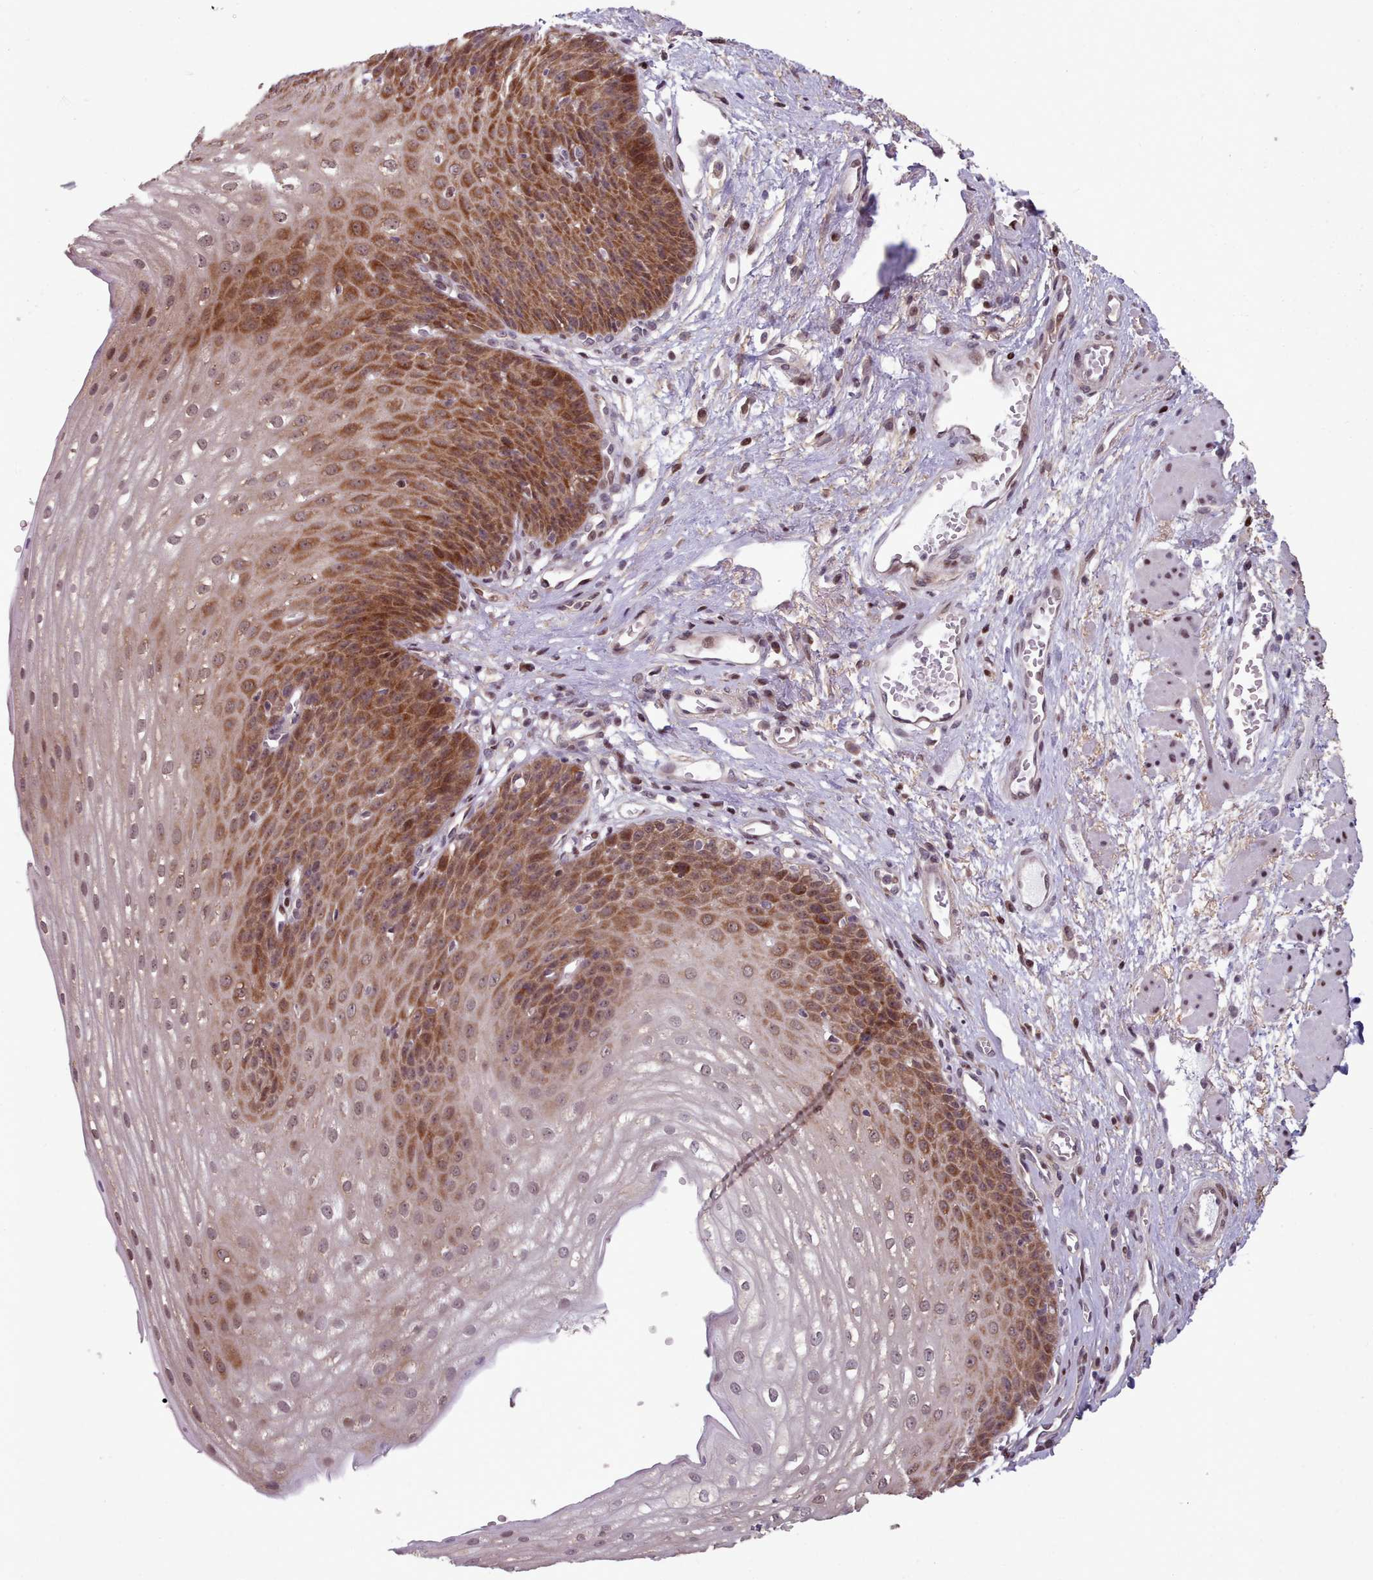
{"staining": {"intensity": "moderate", "quantity": ">75%", "location": "cytoplasmic/membranous,nuclear"}, "tissue": "esophagus", "cell_type": "Squamous epithelial cells", "image_type": "normal", "snomed": [{"axis": "morphology", "description": "Normal tissue, NOS"}, {"axis": "topography", "description": "Esophagus"}], "caption": "Human esophagus stained for a protein (brown) shows moderate cytoplasmic/membranous,nuclear positive expression in about >75% of squamous epithelial cells.", "gene": "ENSA", "patient": {"sex": "male", "age": 71}}